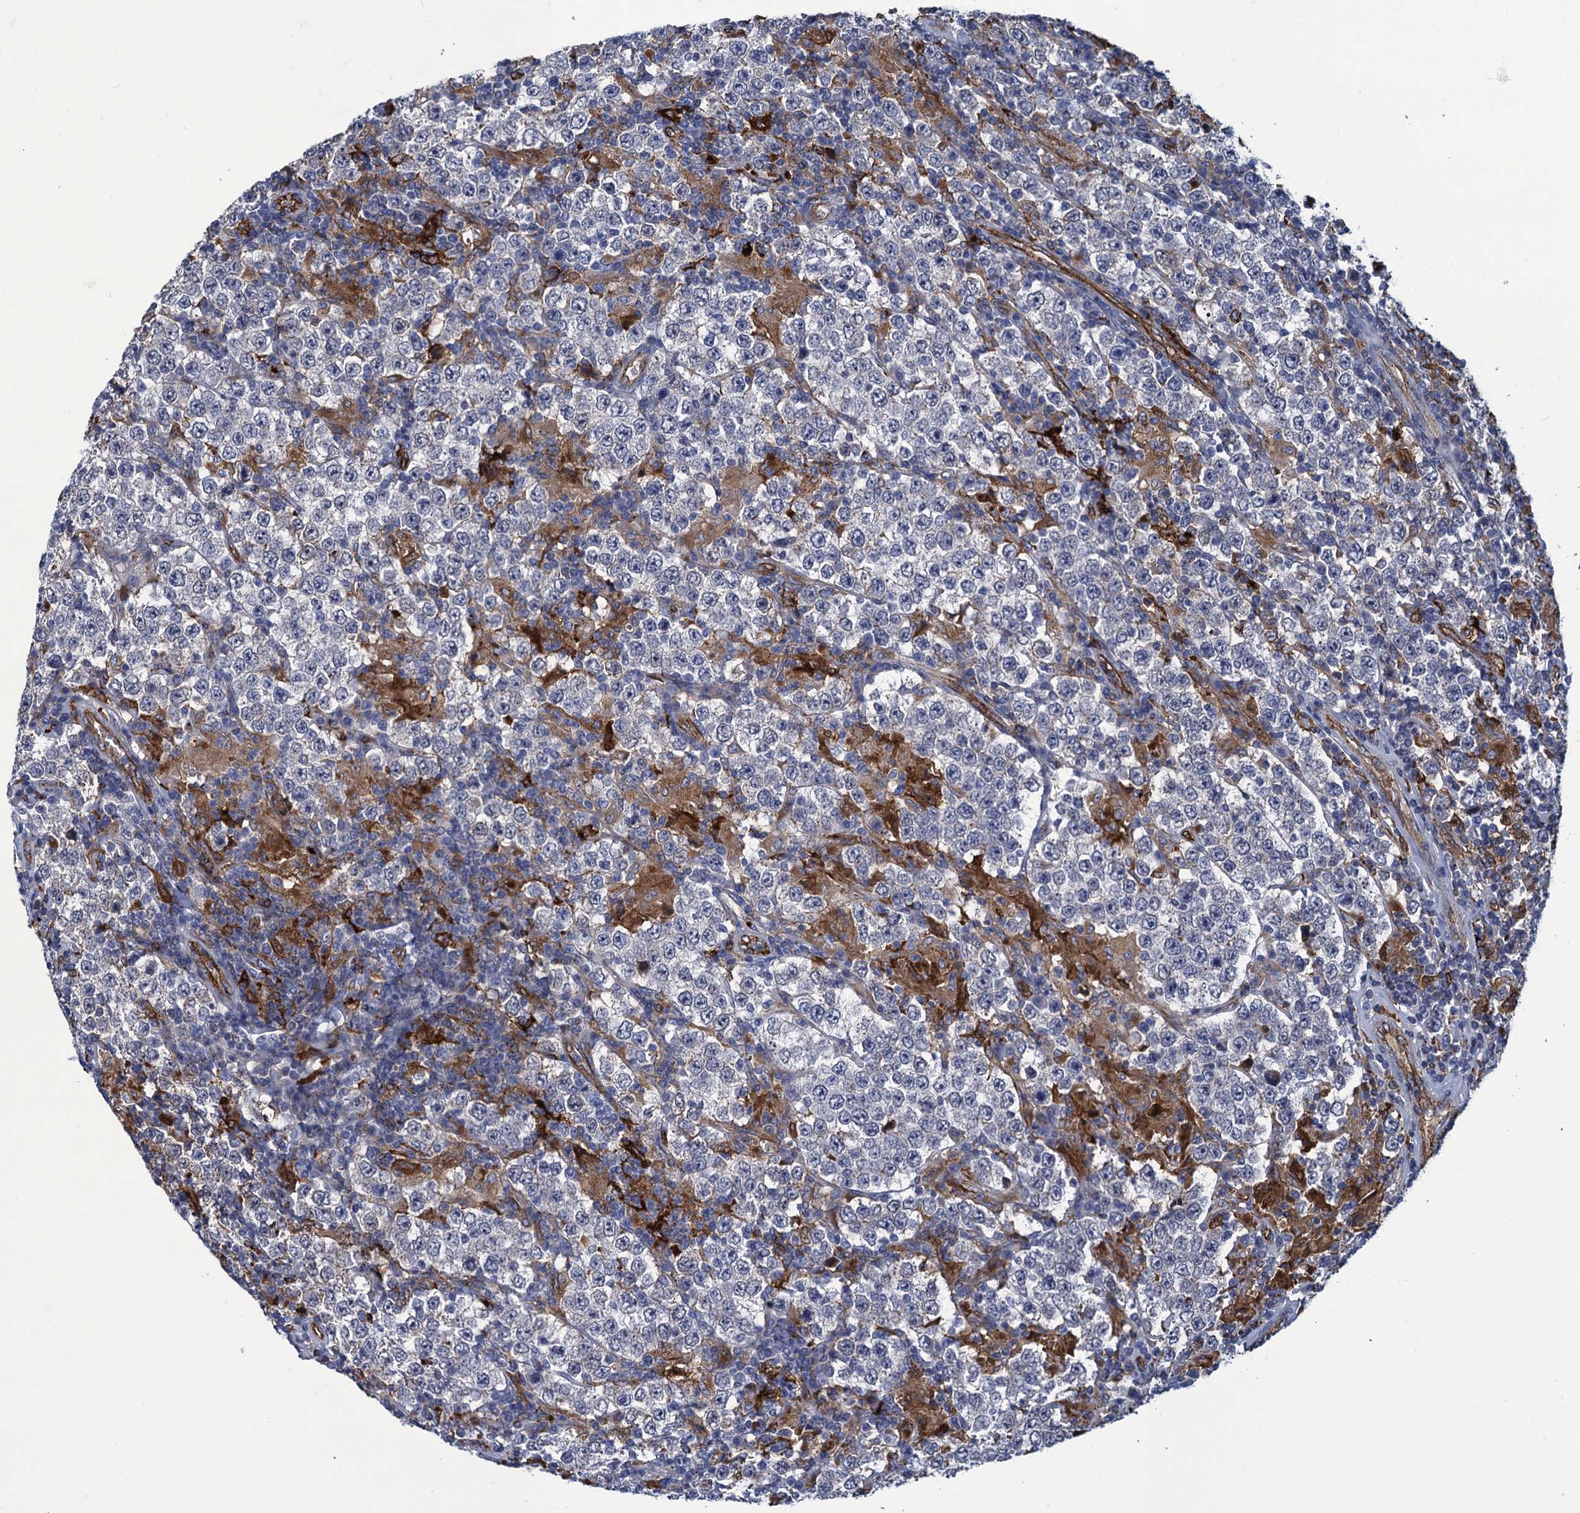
{"staining": {"intensity": "negative", "quantity": "none", "location": "none"}, "tissue": "testis cancer", "cell_type": "Tumor cells", "image_type": "cancer", "snomed": [{"axis": "morphology", "description": "Normal tissue, NOS"}, {"axis": "morphology", "description": "Urothelial carcinoma, High grade"}, {"axis": "morphology", "description": "Seminoma, NOS"}, {"axis": "morphology", "description": "Carcinoma, Embryonal, NOS"}, {"axis": "topography", "description": "Urinary bladder"}, {"axis": "topography", "description": "Testis"}], "caption": "A photomicrograph of human embryonal carcinoma (testis) is negative for staining in tumor cells. The staining is performed using DAB brown chromogen with nuclei counter-stained in using hematoxylin.", "gene": "DNHD1", "patient": {"sex": "male", "age": 41}}